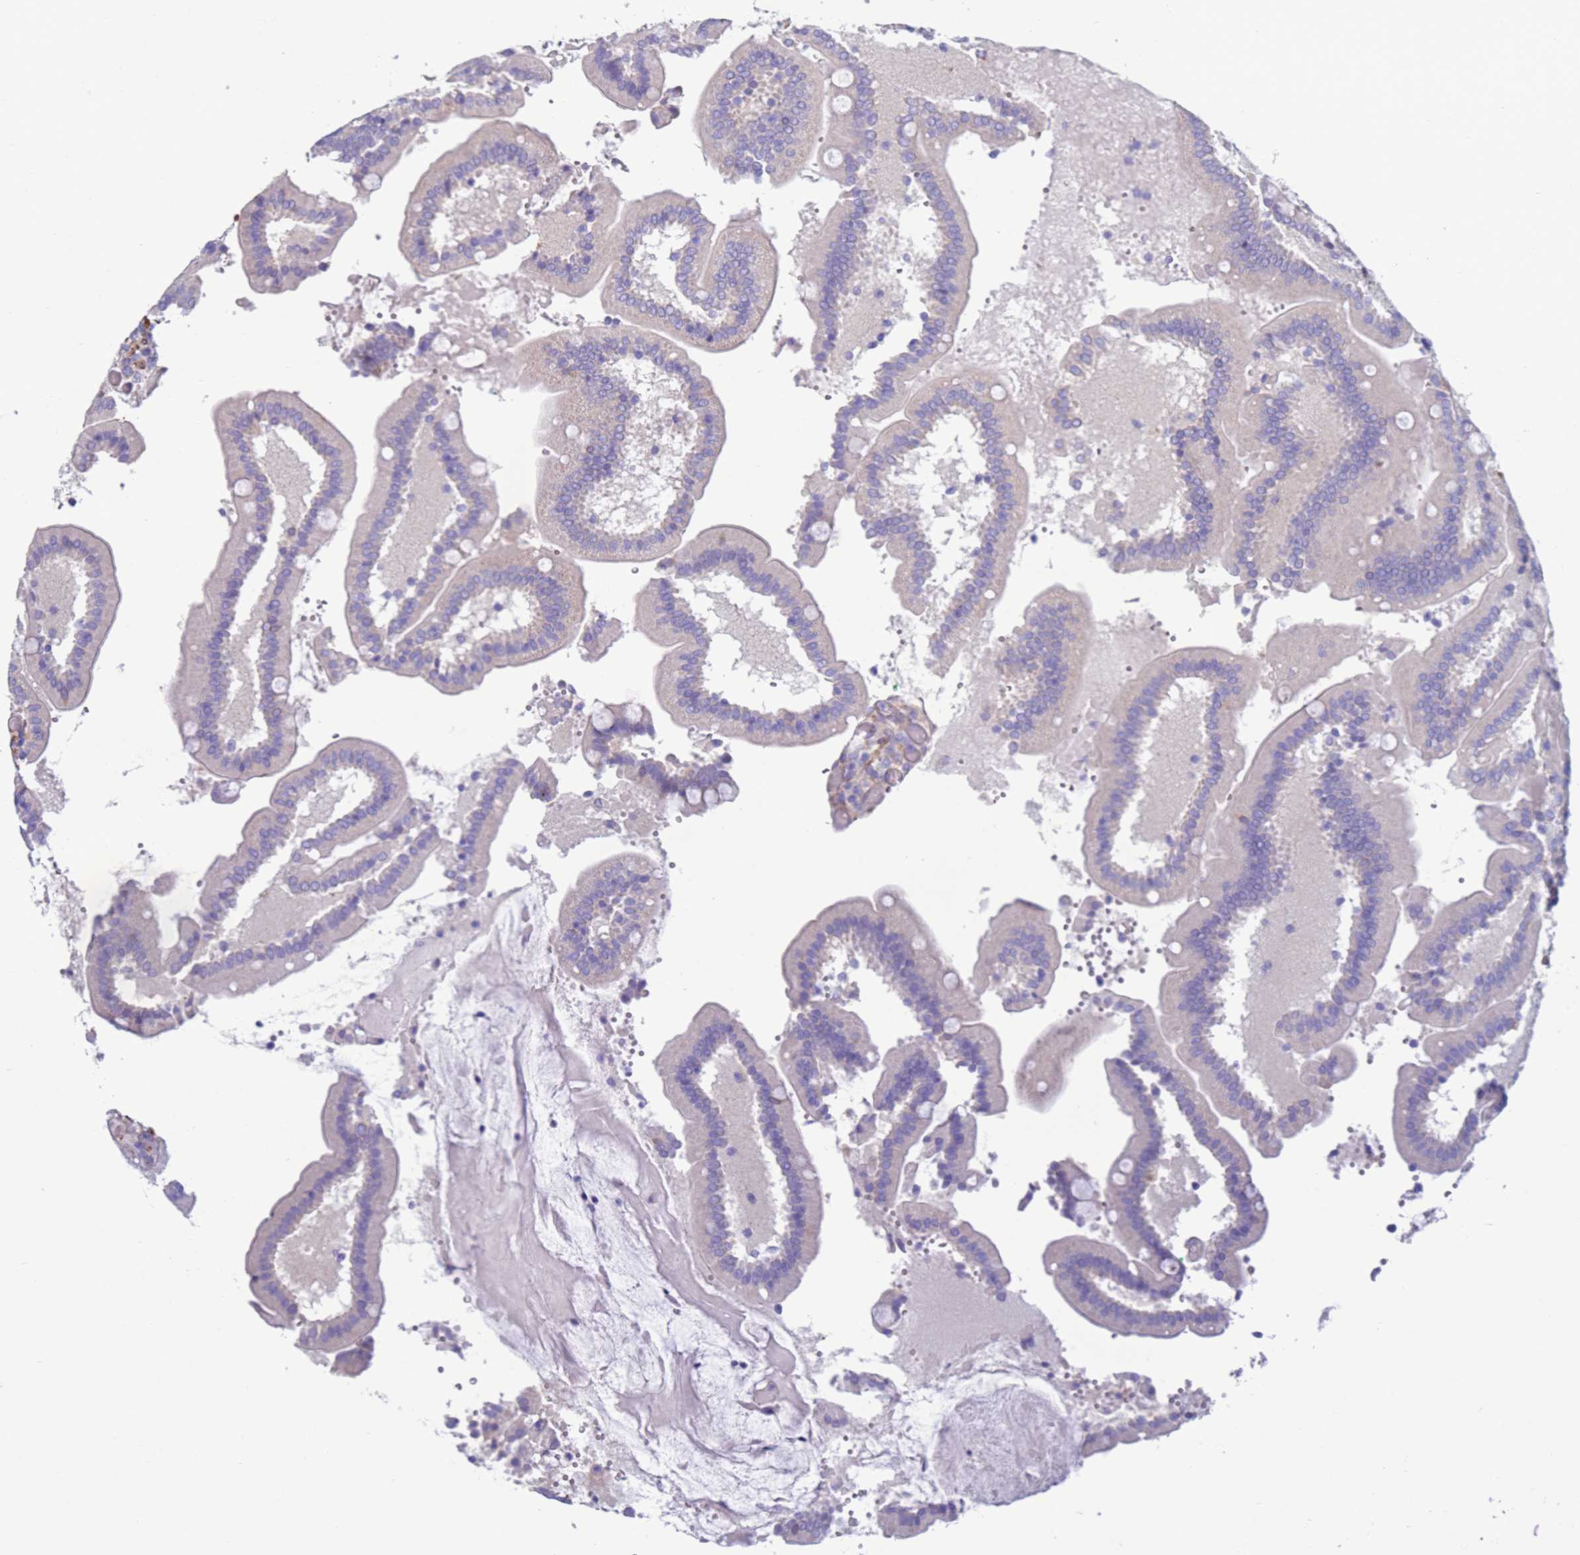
{"staining": {"intensity": "moderate", "quantity": "<25%", "location": "cytoplasmic/membranous"}, "tissue": "duodenum", "cell_type": "Glandular cells", "image_type": "normal", "snomed": [{"axis": "morphology", "description": "Normal tissue, NOS"}, {"axis": "topography", "description": "Duodenum"}], "caption": "High-power microscopy captured an IHC micrograph of unremarkable duodenum, revealing moderate cytoplasmic/membranous expression in about <25% of glandular cells. (IHC, brightfield microscopy, high magnification).", "gene": "TRPC6", "patient": {"sex": "female", "age": 62}}